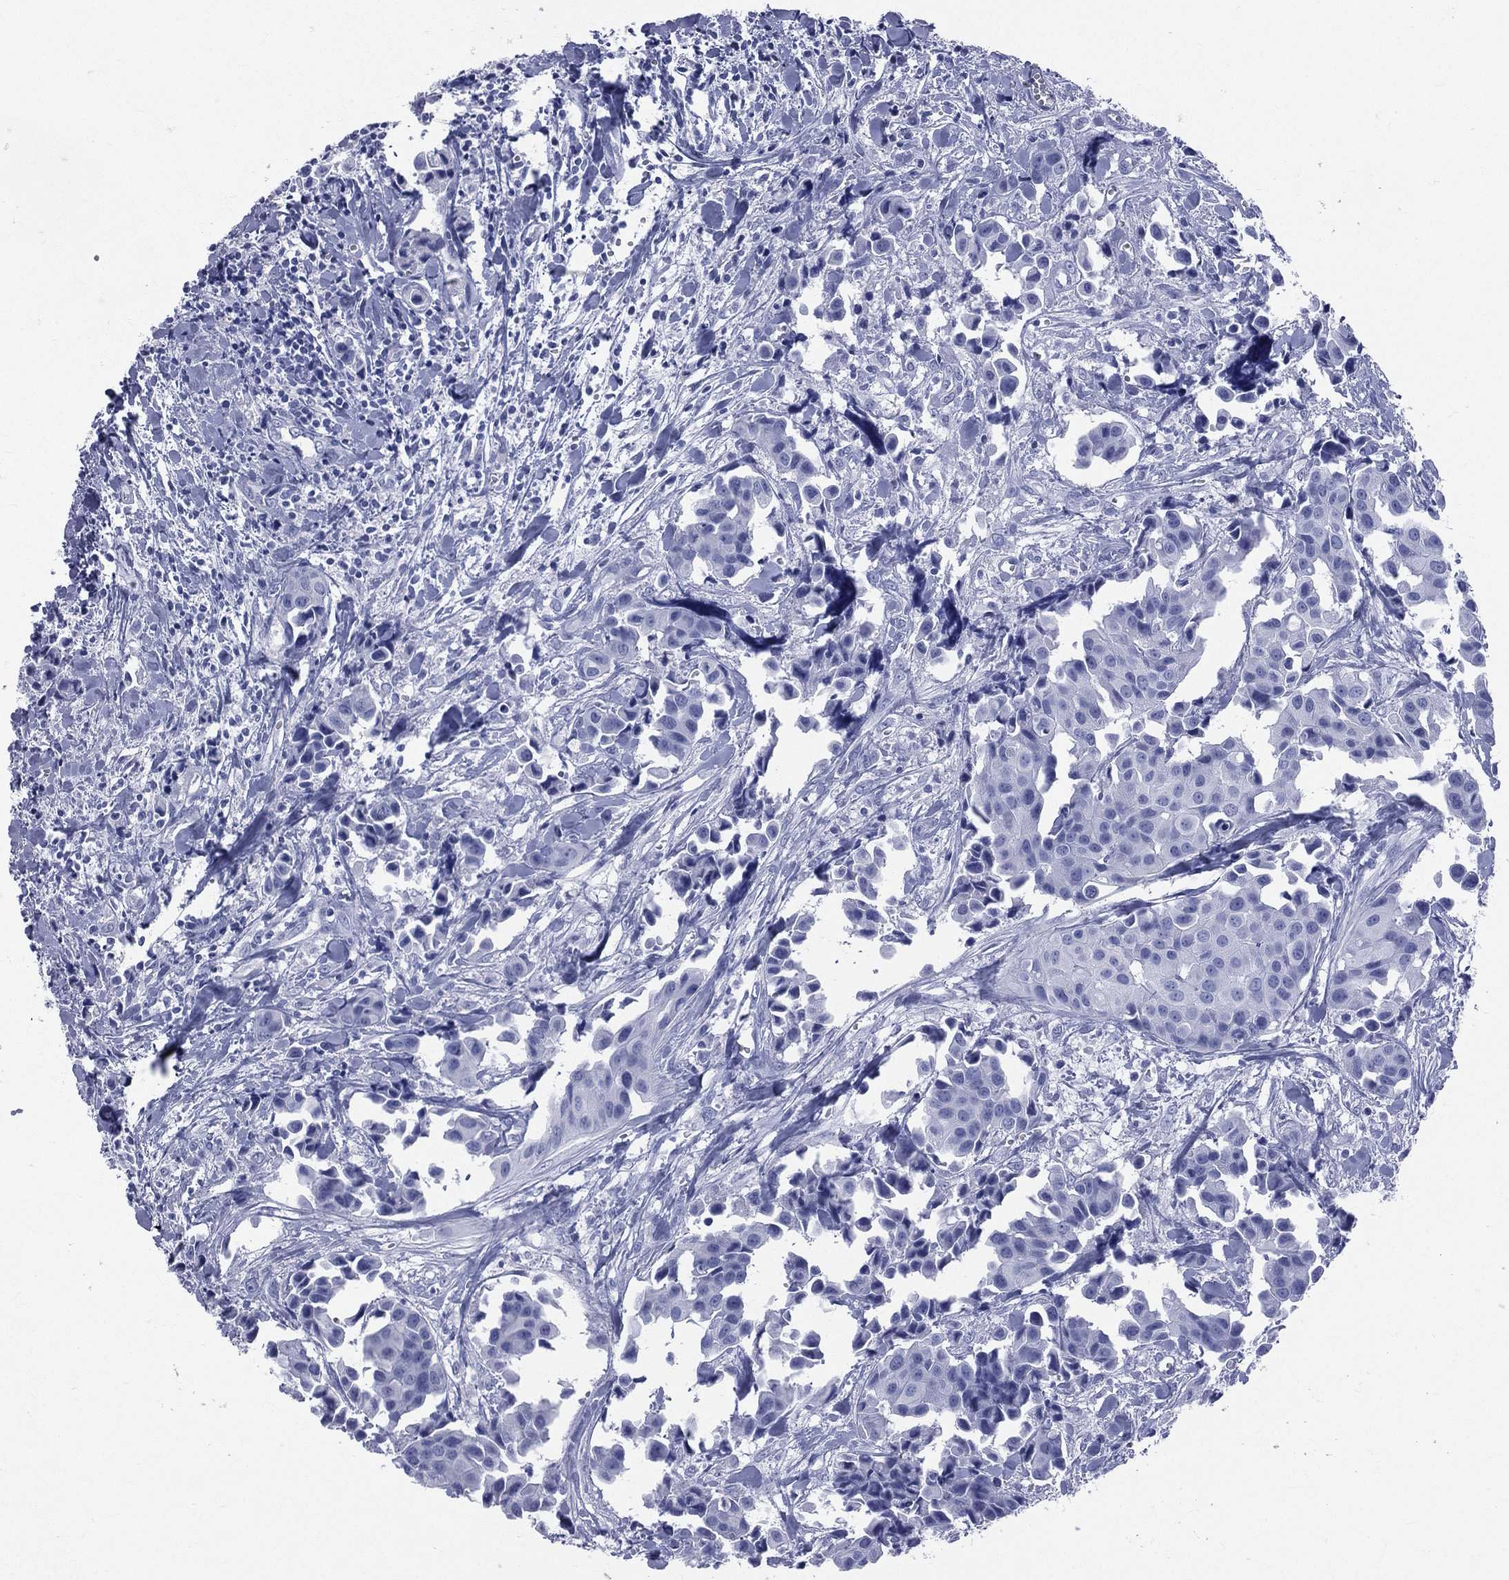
{"staining": {"intensity": "negative", "quantity": "none", "location": "none"}, "tissue": "head and neck cancer", "cell_type": "Tumor cells", "image_type": "cancer", "snomed": [{"axis": "morphology", "description": "Adenocarcinoma, NOS"}, {"axis": "topography", "description": "Head-Neck"}], "caption": "Head and neck adenocarcinoma was stained to show a protein in brown. There is no significant positivity in tumor cells.", "gene": "CYLC1", "patient": {"sex": "male", "age": 76}}